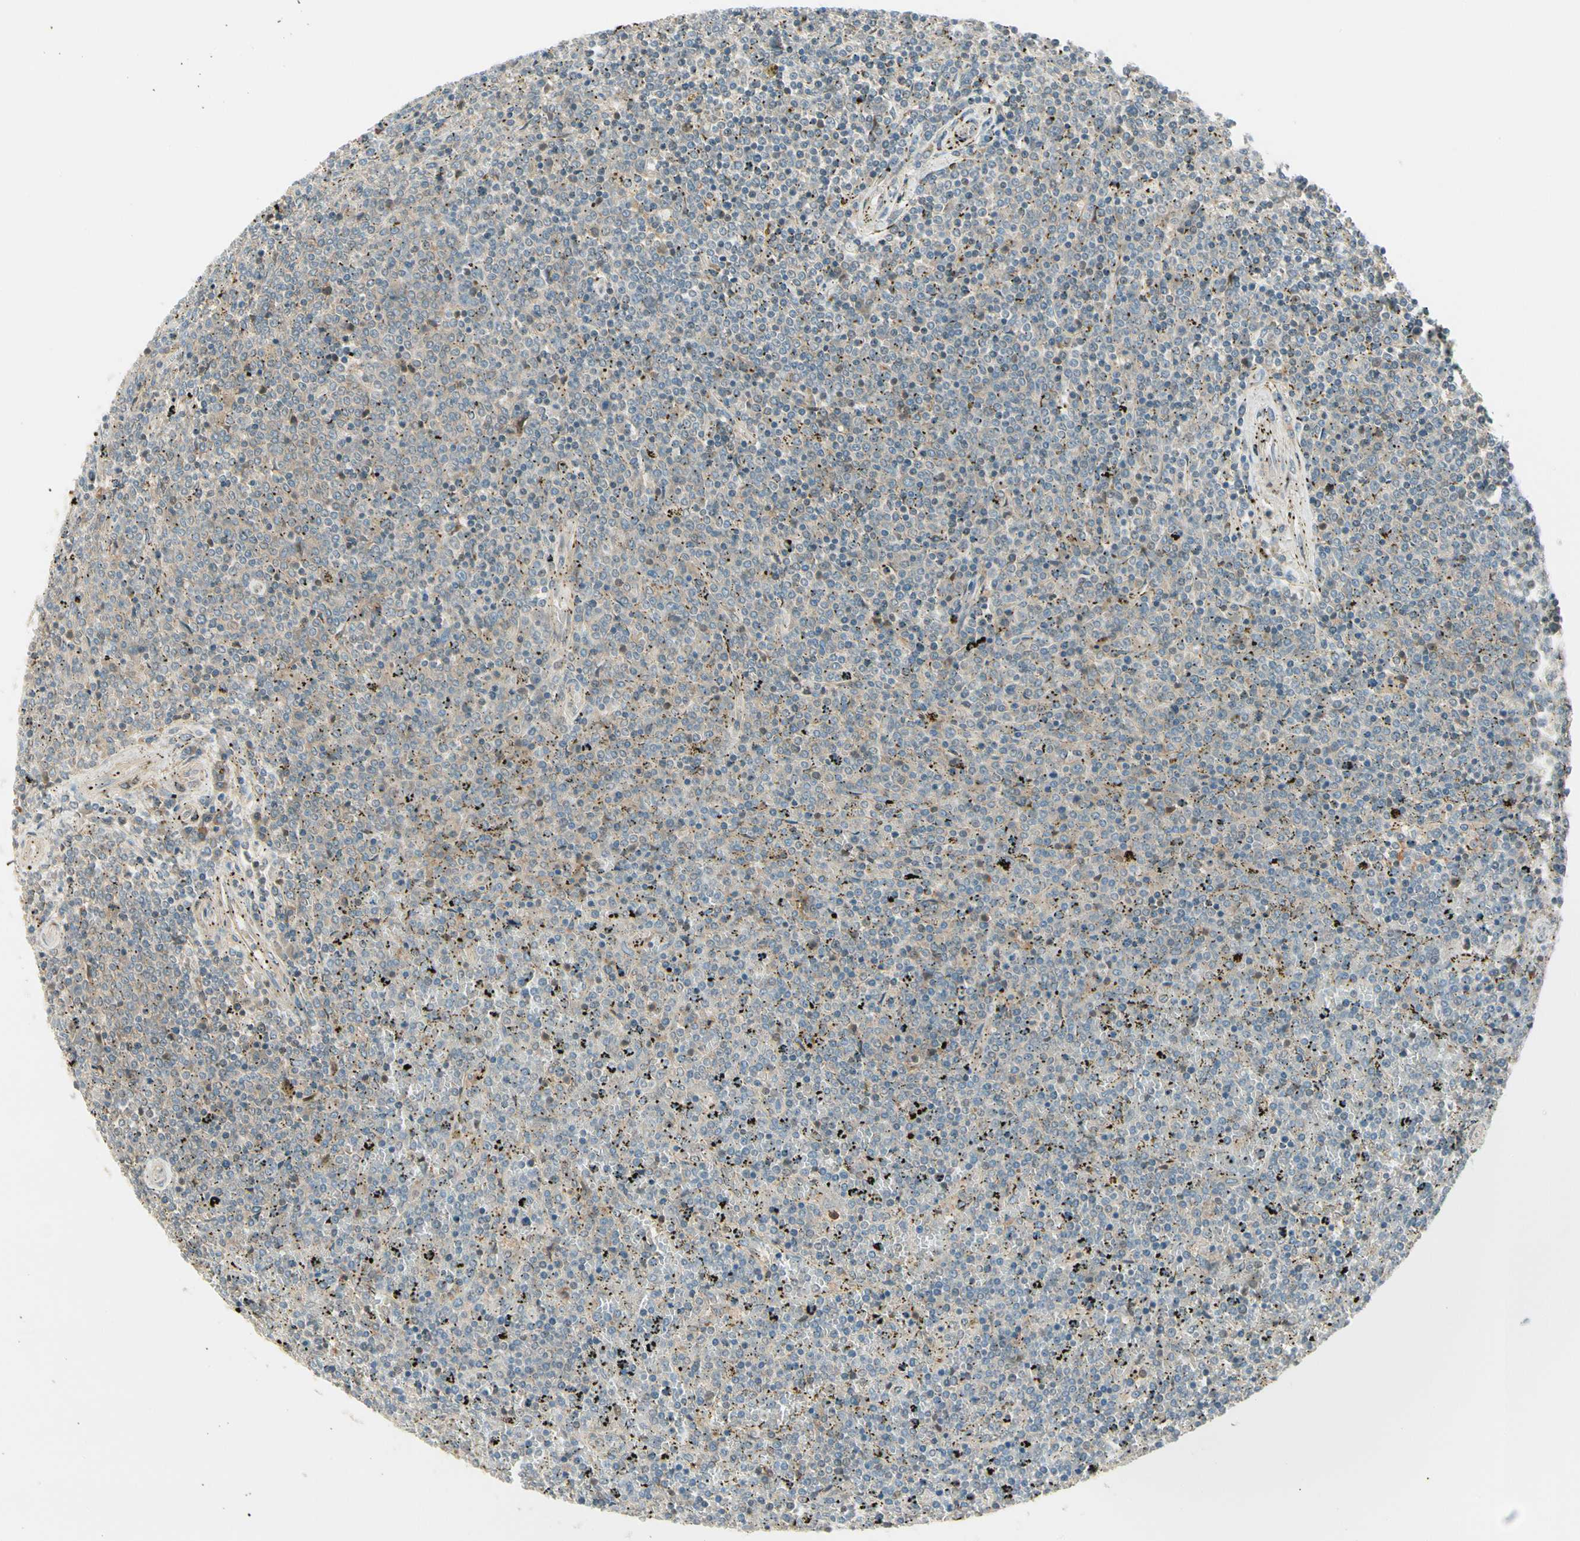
{"staining": {"intensity": "negative", "quantity": "none", "location": "none"}, "tissue": "lymphoma", "cell_type": "Tumor cells", "image_type": "cancer", "snomed": [{"axis": "morphology", "description": "Malignant lymphoma, non-Hodgkin's type, Low grade"}, {"axis": "topography", "description": "Spleen"}], "caption": "This is an immunohistochemistry (IHC) image of lymphoma. There is no expression in tumor cells.", "gene": "EPHB3", "patient": {"sex": "female", "age": 77}}